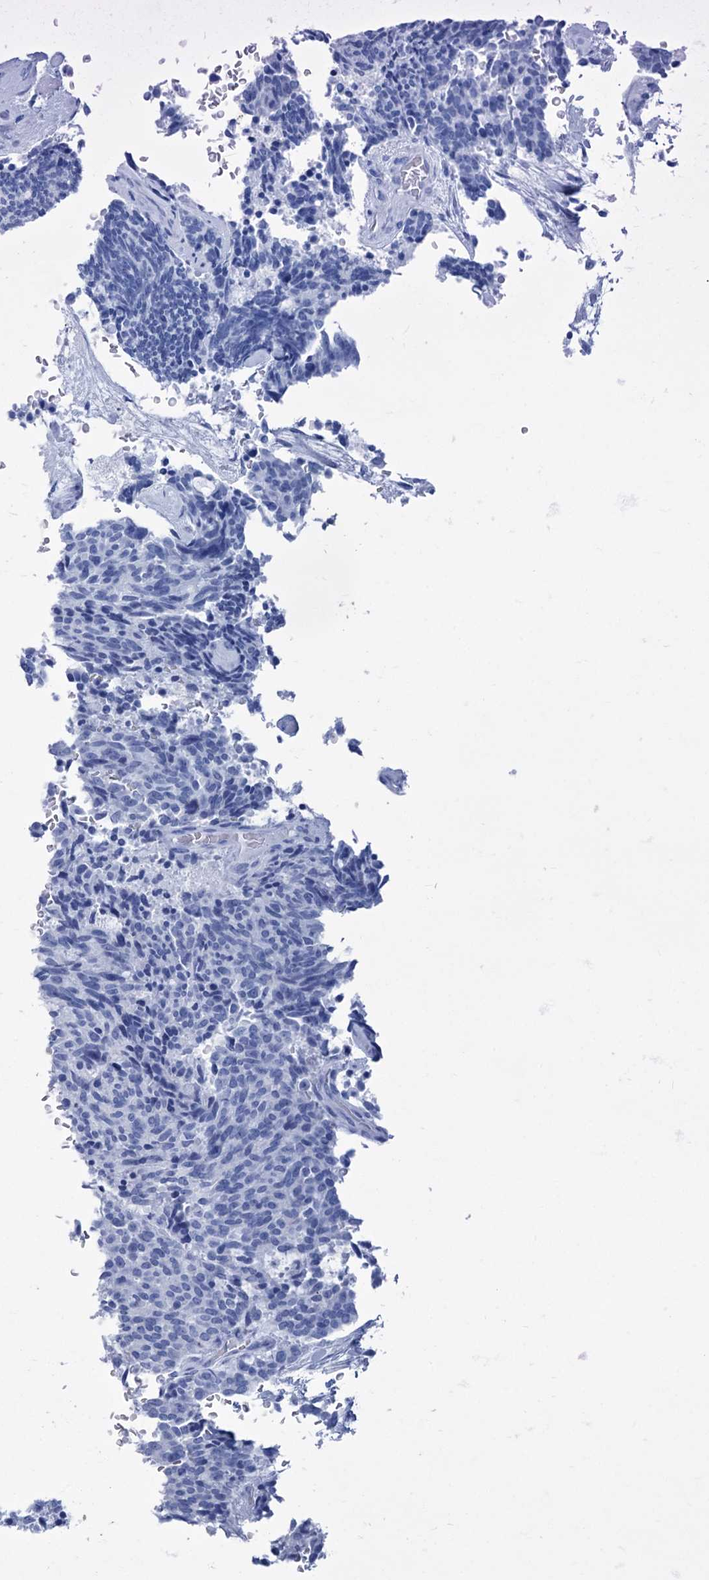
{"staining": {"intensity": "negative", "quantity": "none", "location": "none"}, "tissue": "carcinoid", "cell_type": "Tumor cells", "image_type": "cancer", "snomed": [{"axis": "morphology", "description": "Carcinoid, malignant, NOS"}, {"axis": "topography", "description": "Pancreas"}], "caption": "The micrograph shows no significant staining in tumor cells of carcinoid (malignant). (DAB immunohistochemistry, high magnification).", "gene": "HES2", "patient": {"sex": "female", "age": 54}}